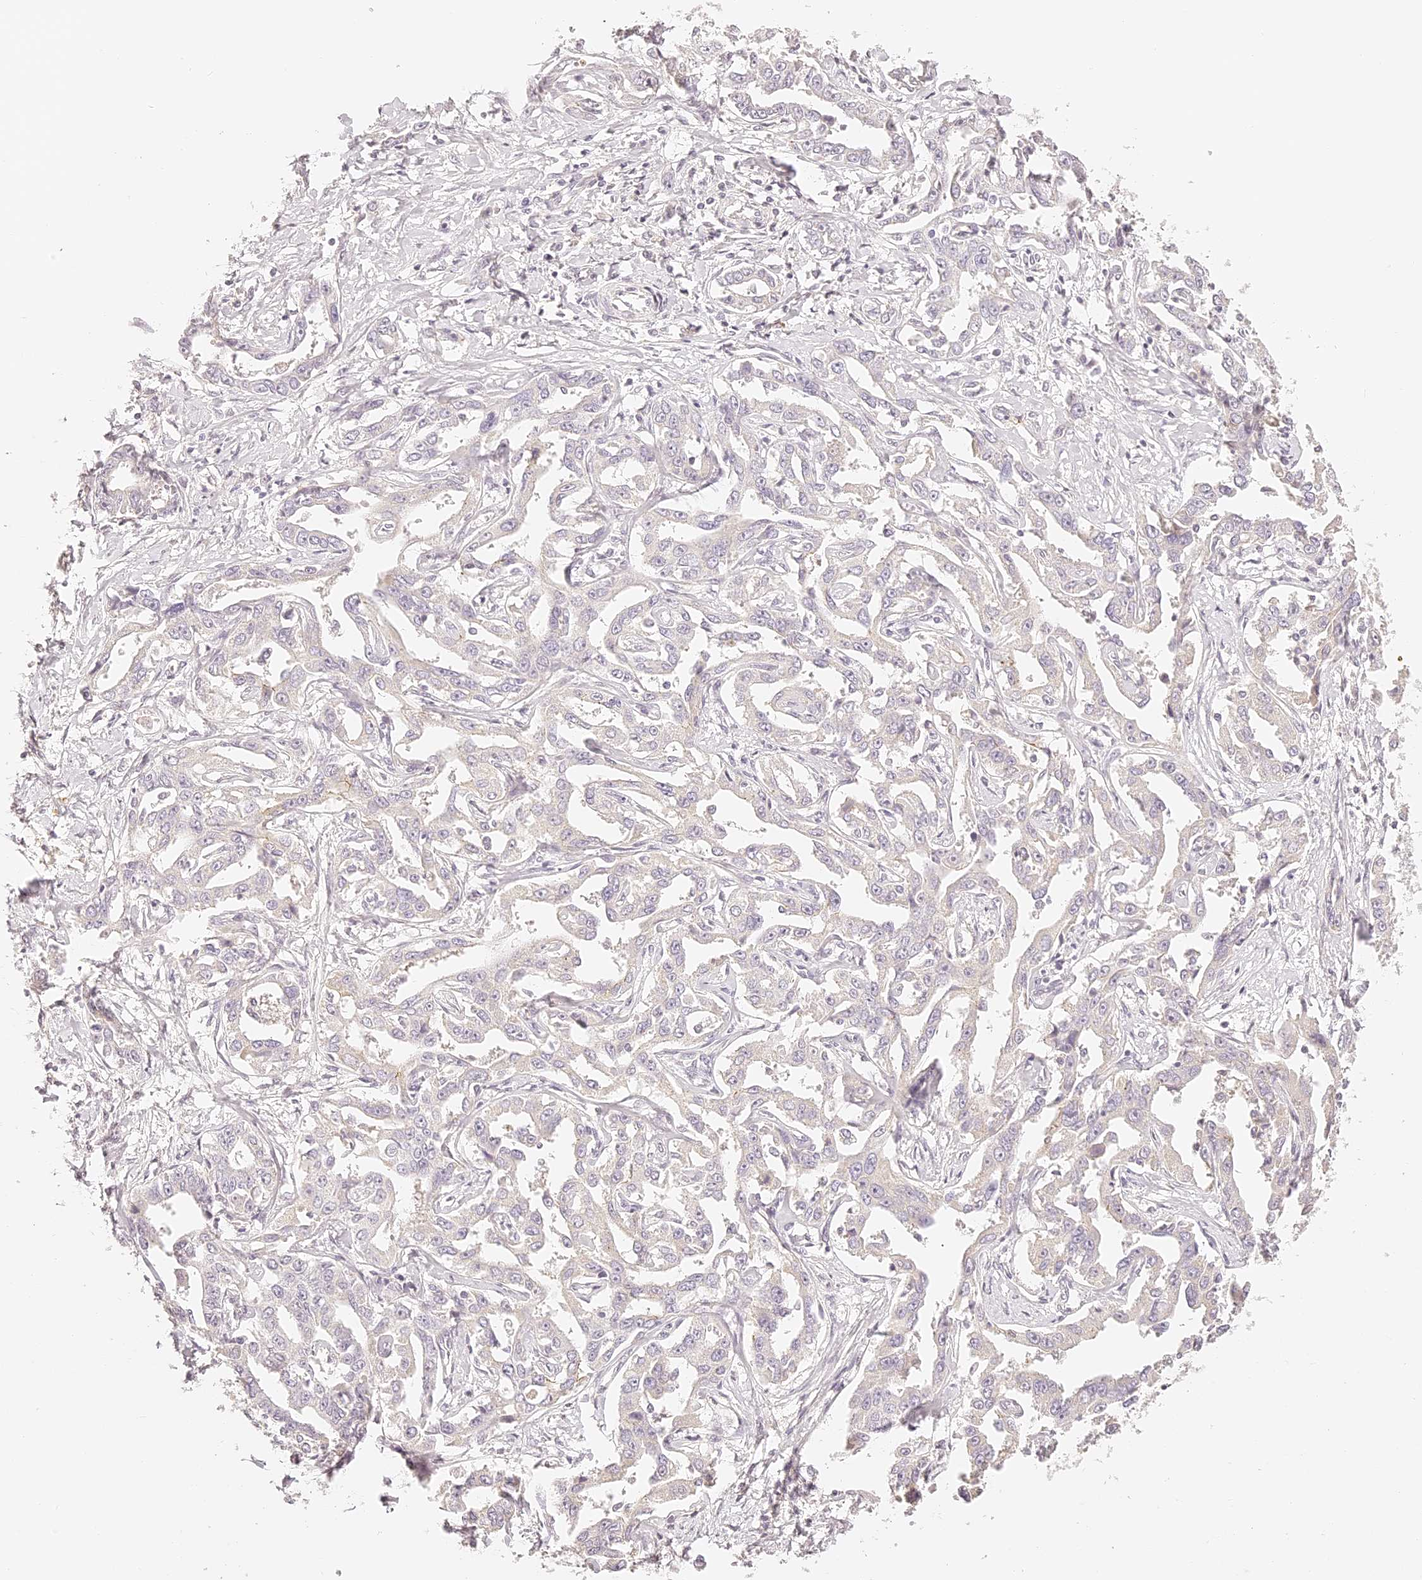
{"staining": {"intensity": "negative", "quantity": "none", "location": "none"}, "tissue": "liver cancer", "cell_type": "Tumor cells", "image_type": "cancer", "snomed": [{"axis": "morphology", "description": "Cholangiocarcinoma"}, {"axis": "topography", "description": "Liver"}], "caption": "Immunohistochemical staining of human liver cancer exhibits no significant positivity in tumor cells.", "gene": "TRIM45", "patient": {"sex": "male", "age": 59}}